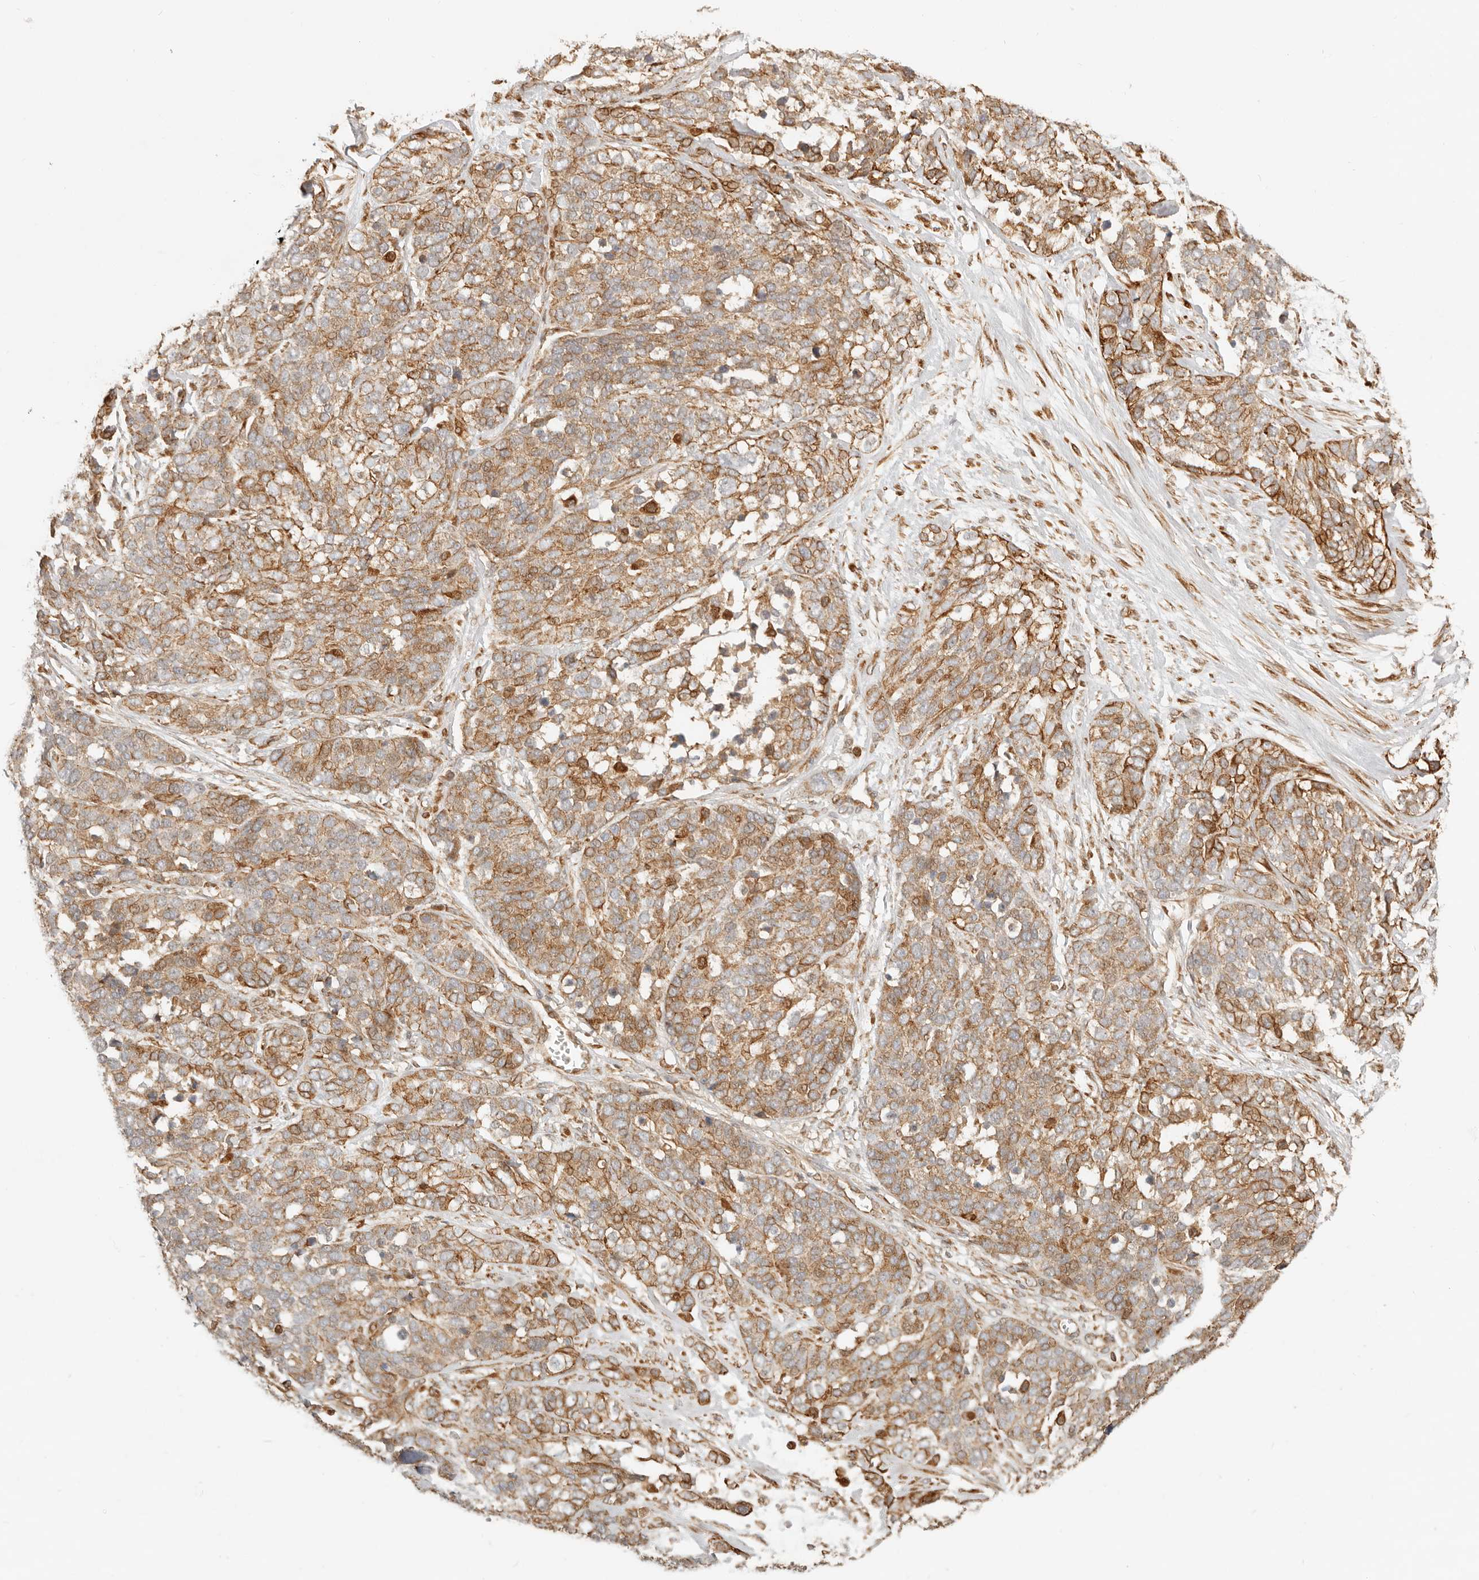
{"staining": {"intensity": "moderate", "quantity": ">75%", "location": "cytoplasmic/membranous"}, "tissue": "ovarian cancer", "cell_type": "Tumor cells", "image_type": "cancer", "snomed": [{"axis": "morphology", "description": "Cystadenocarcinoma, serous, NOS"}, {"axis": "topography", "description": "Ovary"}], "caption": "About >75% of tumor cells in human serous cystadenocarcinoma (ovarian) show moderate cytoplasmic/membranous protein positivity as visualized by brown immunohistochemical staining.", "gene": "UFSP1", "patient": {"sex": "female", "age": 44}}